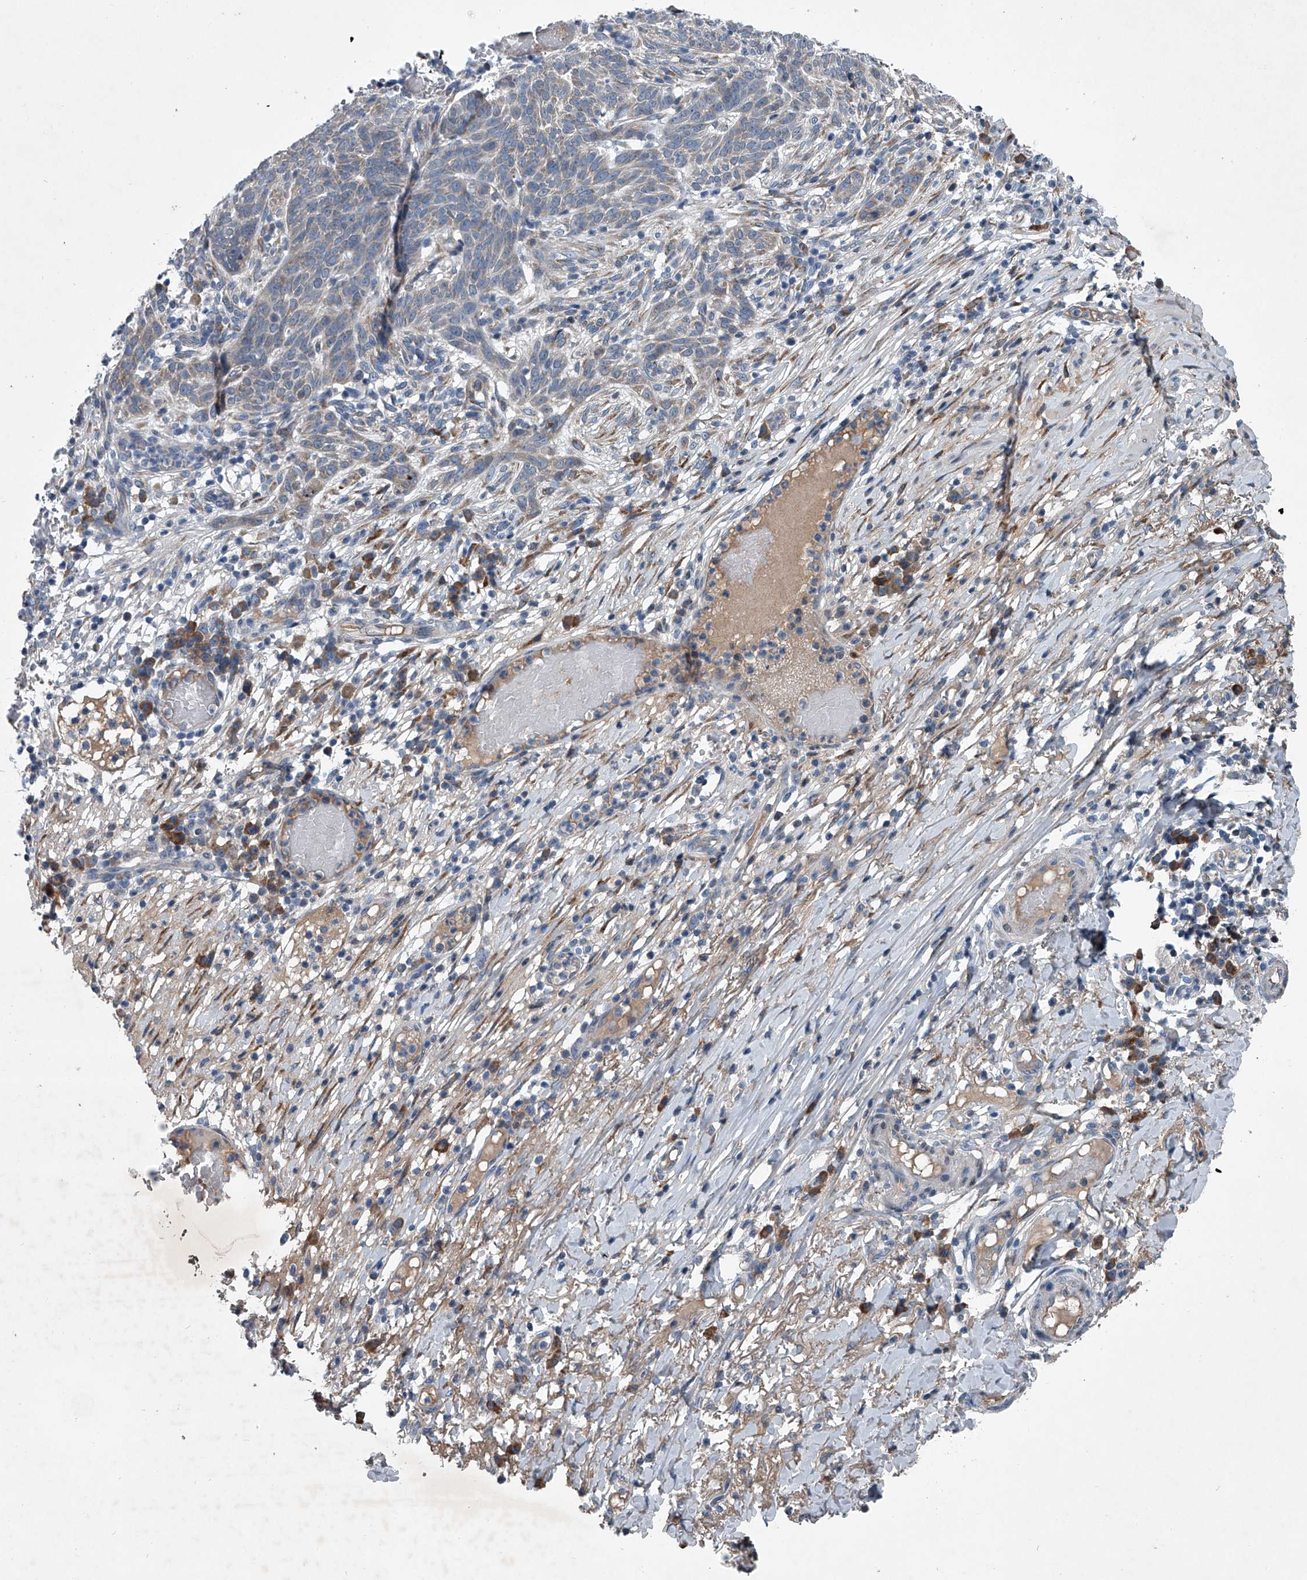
{"staining": {"intensity": "negative", "quantity": "none", "location": "none"}, "tissue": "skin cancer", "cell_type": "Tumor cells", "image_type": "cancer", "snomed": [{"axis": "morphology", "description": "Normal tissue, NOS"}, {"axis": "morphology", "description": "Basal cell carcinoma"}, {"axis": "topography", "description": "Skin"}], "caption": "IHC of human skin basal cell carcinoma displays no expression in tumor cells.", "gene": "ABCG1", "patient": {"sex": "male", "age": 64}}